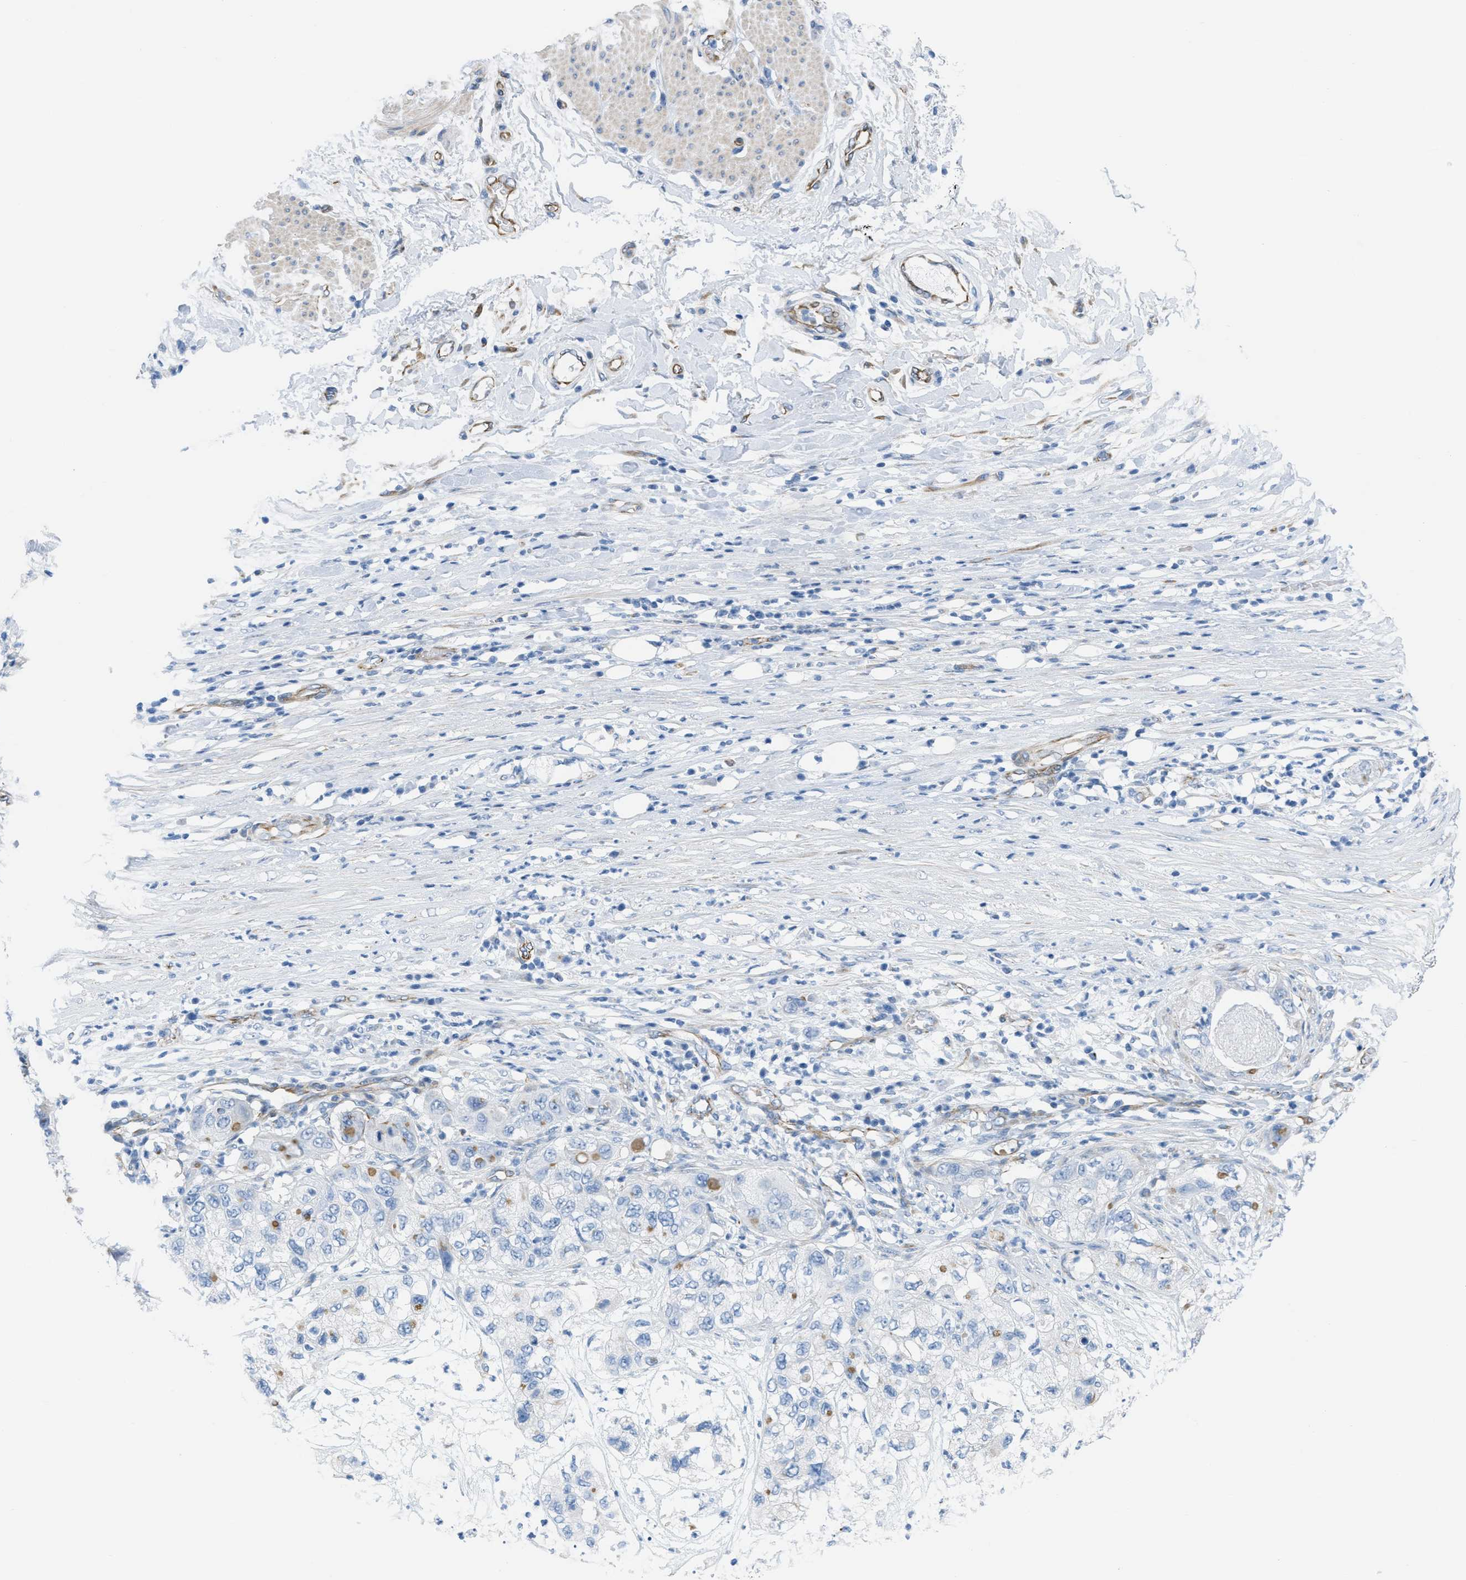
{"staining": {"intensity": "negative", "quantity": "none", "location": "none"}, "tissue": "pancreatic cancer", "cell_type": "Tumor cells", "image_type": "cancer", "snomed": [{"axis": "morphology", "description": "Adenocarcinoma, NOS"}, {"axis": "topography", "description": "Pancreas"}], "caption": "Human adenocarcinoma (pancreatic) stained for a protein using immunohistochemistry shows no positivity in tumor cells.", "gene": "SLC12A1", "patient": {"sex": "female", "age": 78}}